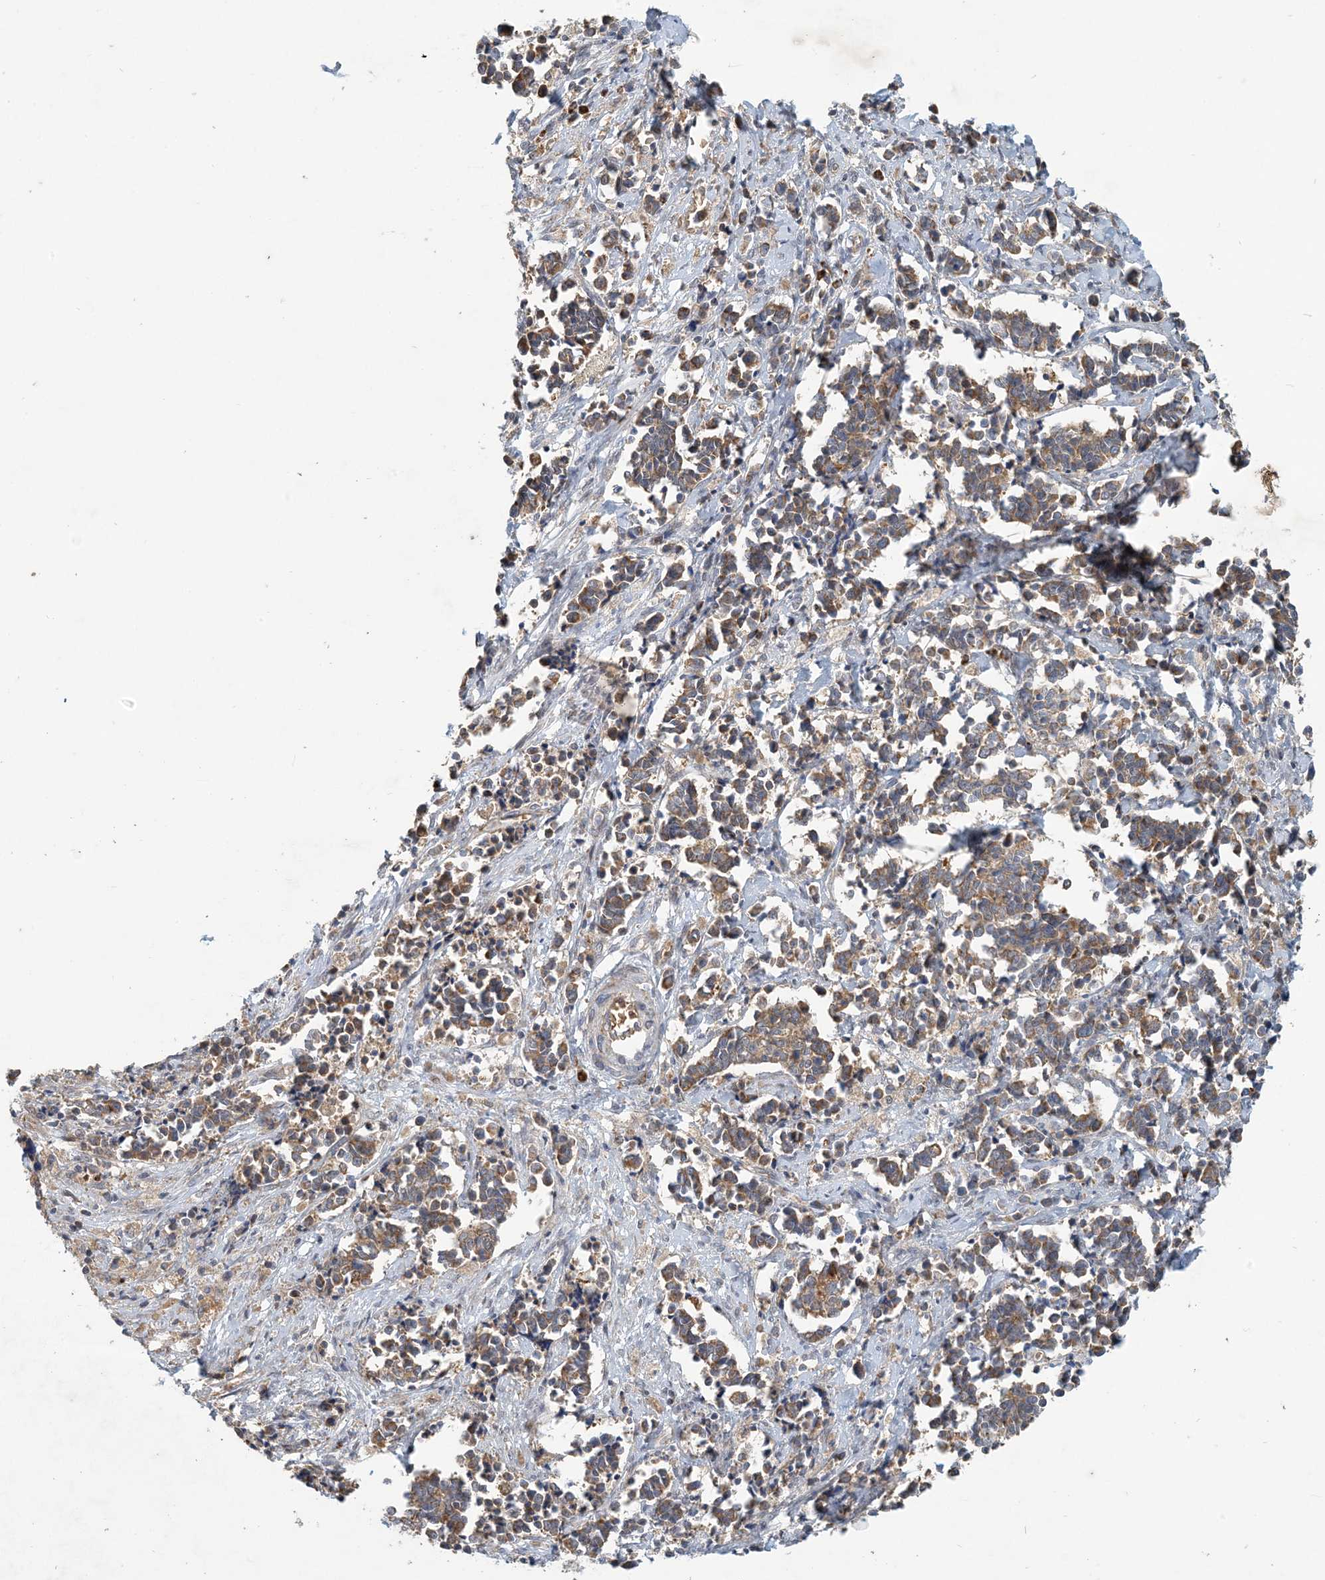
{"staining": {"intensity": "moderate", "quantity": ">75%", "location": "cytoplasmic/membranous"}, "tissue": "cervical cancer", "cell_type": "Tumor cells", "image_type": "cancer", "snomed": [{"axis": "morphology", "description": "Normal tissue, NOS"}, {"axis": "morphology", "description": "Squamous cell carcinoma, NOS"}, {"axis": "topography", "description": "Cervix"}], "caption": "Squamous cell carcinoma (cervical) was stained to show a protein in brown. There is medium levels of moderate cytoplasmic/membranous expression in about >75% of tumor cells.", "gene": "PUSL1", "patient": {"sex": "female", "age": 35}}